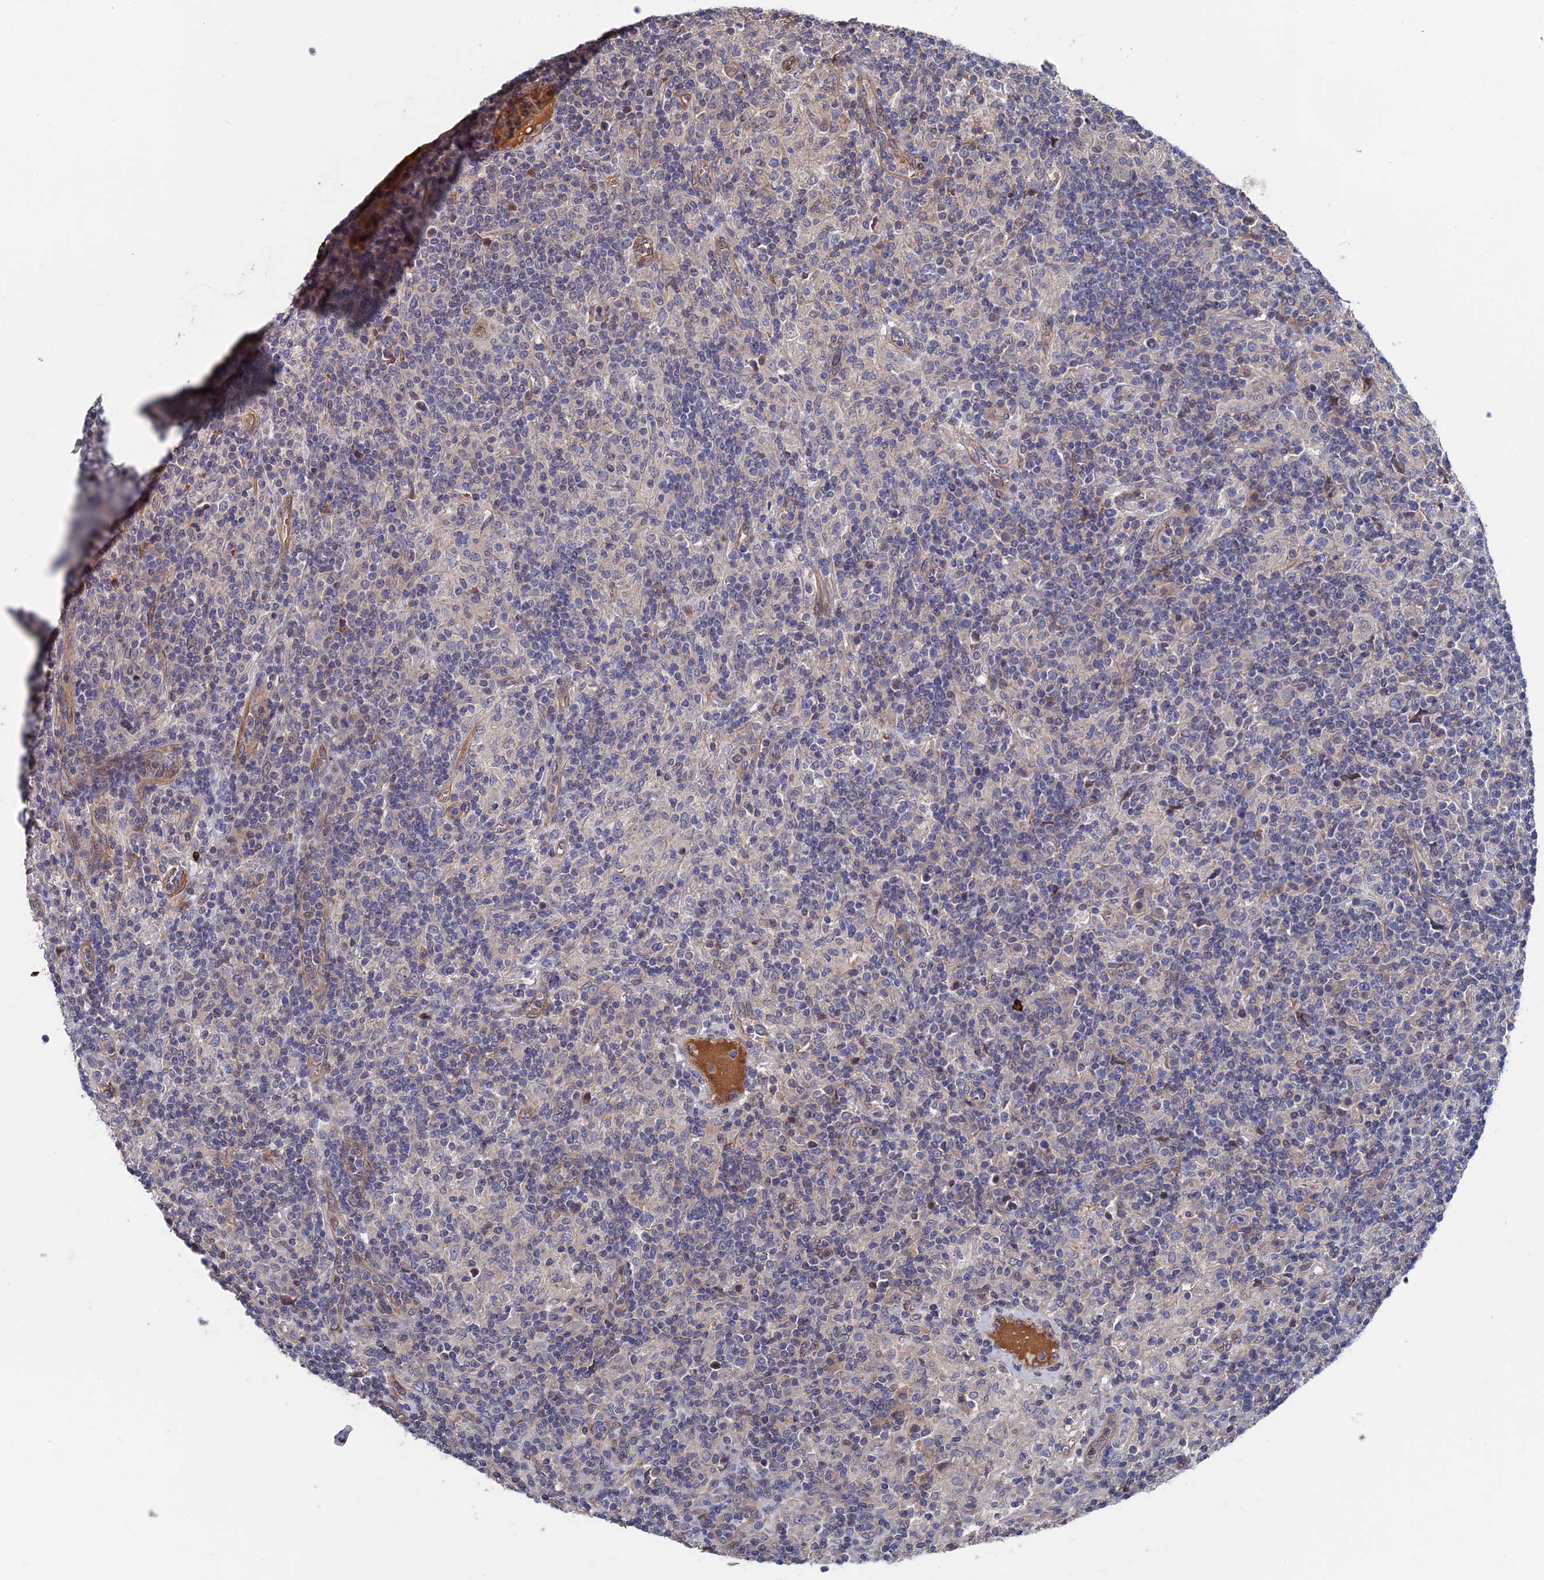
{"staining": {"intensity": "negative", "quantity": "none", "location": "none"}, "tissue": "lymphoma", "cell_type": "Tumor cells", "image_type": "cancer", "snomed": [{"axis": "morphology", "description": "Hodgkin's disease, NOS"}, {"axis": "topography", "description": "Lymph node"}], "caption": "Human lymphoma stained for a protein using immunohistochemistry exhibits no staining in tumor cells.", "gene": "RPUSD1", "patient": {"sex": "male", "age": 70}}